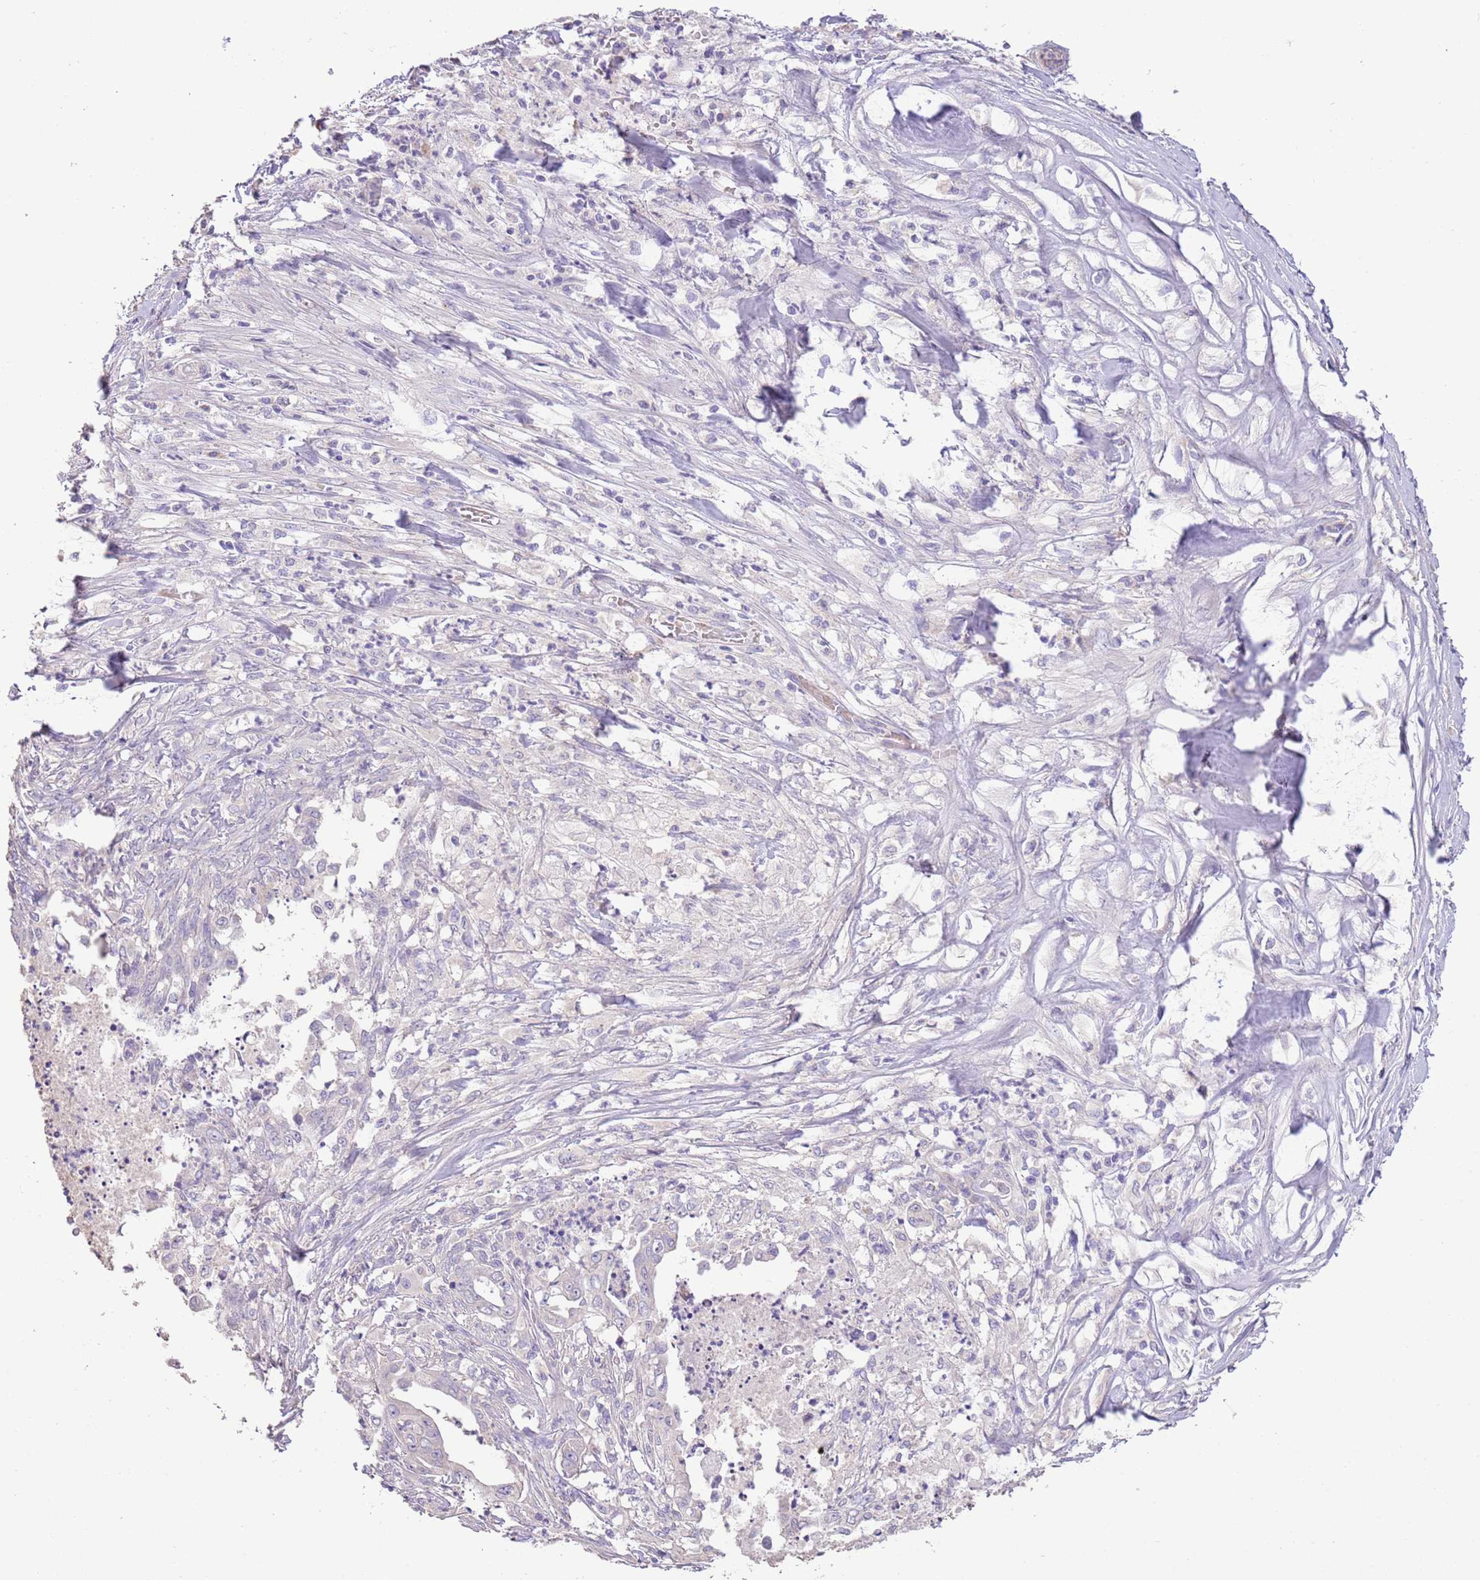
{"staining": {"intensity": "negative", "quantity": "none", "location": "none"}, "tissue": "pancreatic cancer", "cell_type": "Tumor cells", "image_type": "cancer", "snomed": [{"axis": "morphology", "description": "Adenocarcinoma, NOS"}, {"axis": "topography", "description": "Pancreas"}], "caption": "Tumor cells are negative for brown protein staining in pancreatic cancer (adenocarcinoma).", "gene": "ZNF658", "patient": {"sex": "male", "age": 58}}